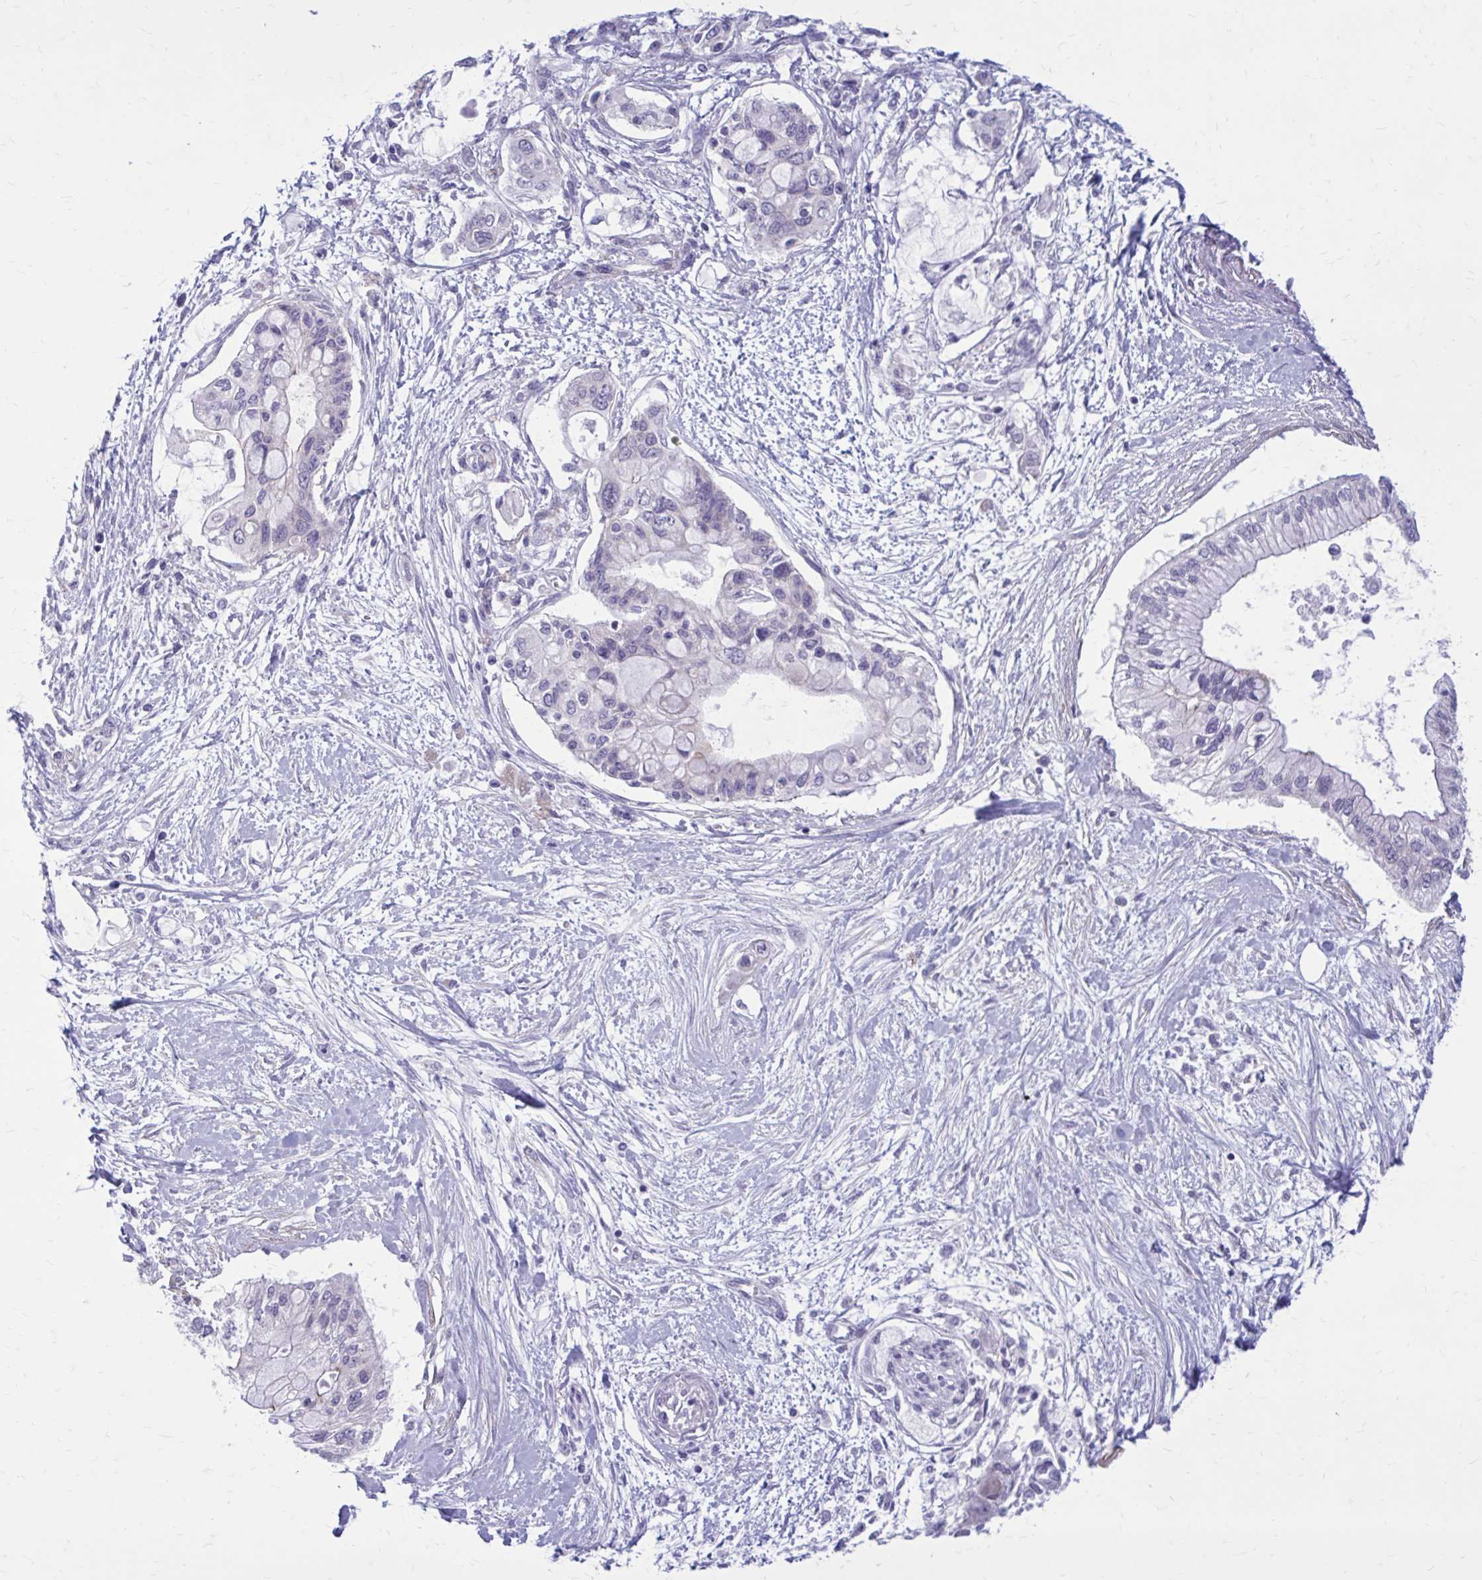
{"staining": {"intensity": "negative", "quantity": "none", "location": "none"}, "tissue": "pancreatic cancer", "cell_type": "Tumor cells", "image_type": "cancer", "snomed": [{"axis": "morphology", "description": "Adenocarcinoma, NOS"}, {"axis": "topography", "description": "Pancreas"}], "caption": "Human pancreatic cancer stained for a protein using immunohistochemistry (IHC) displays no expression in tumor cells.", "gene": "GIGYF2", "patient": {"sex": "female", "age": 77}}